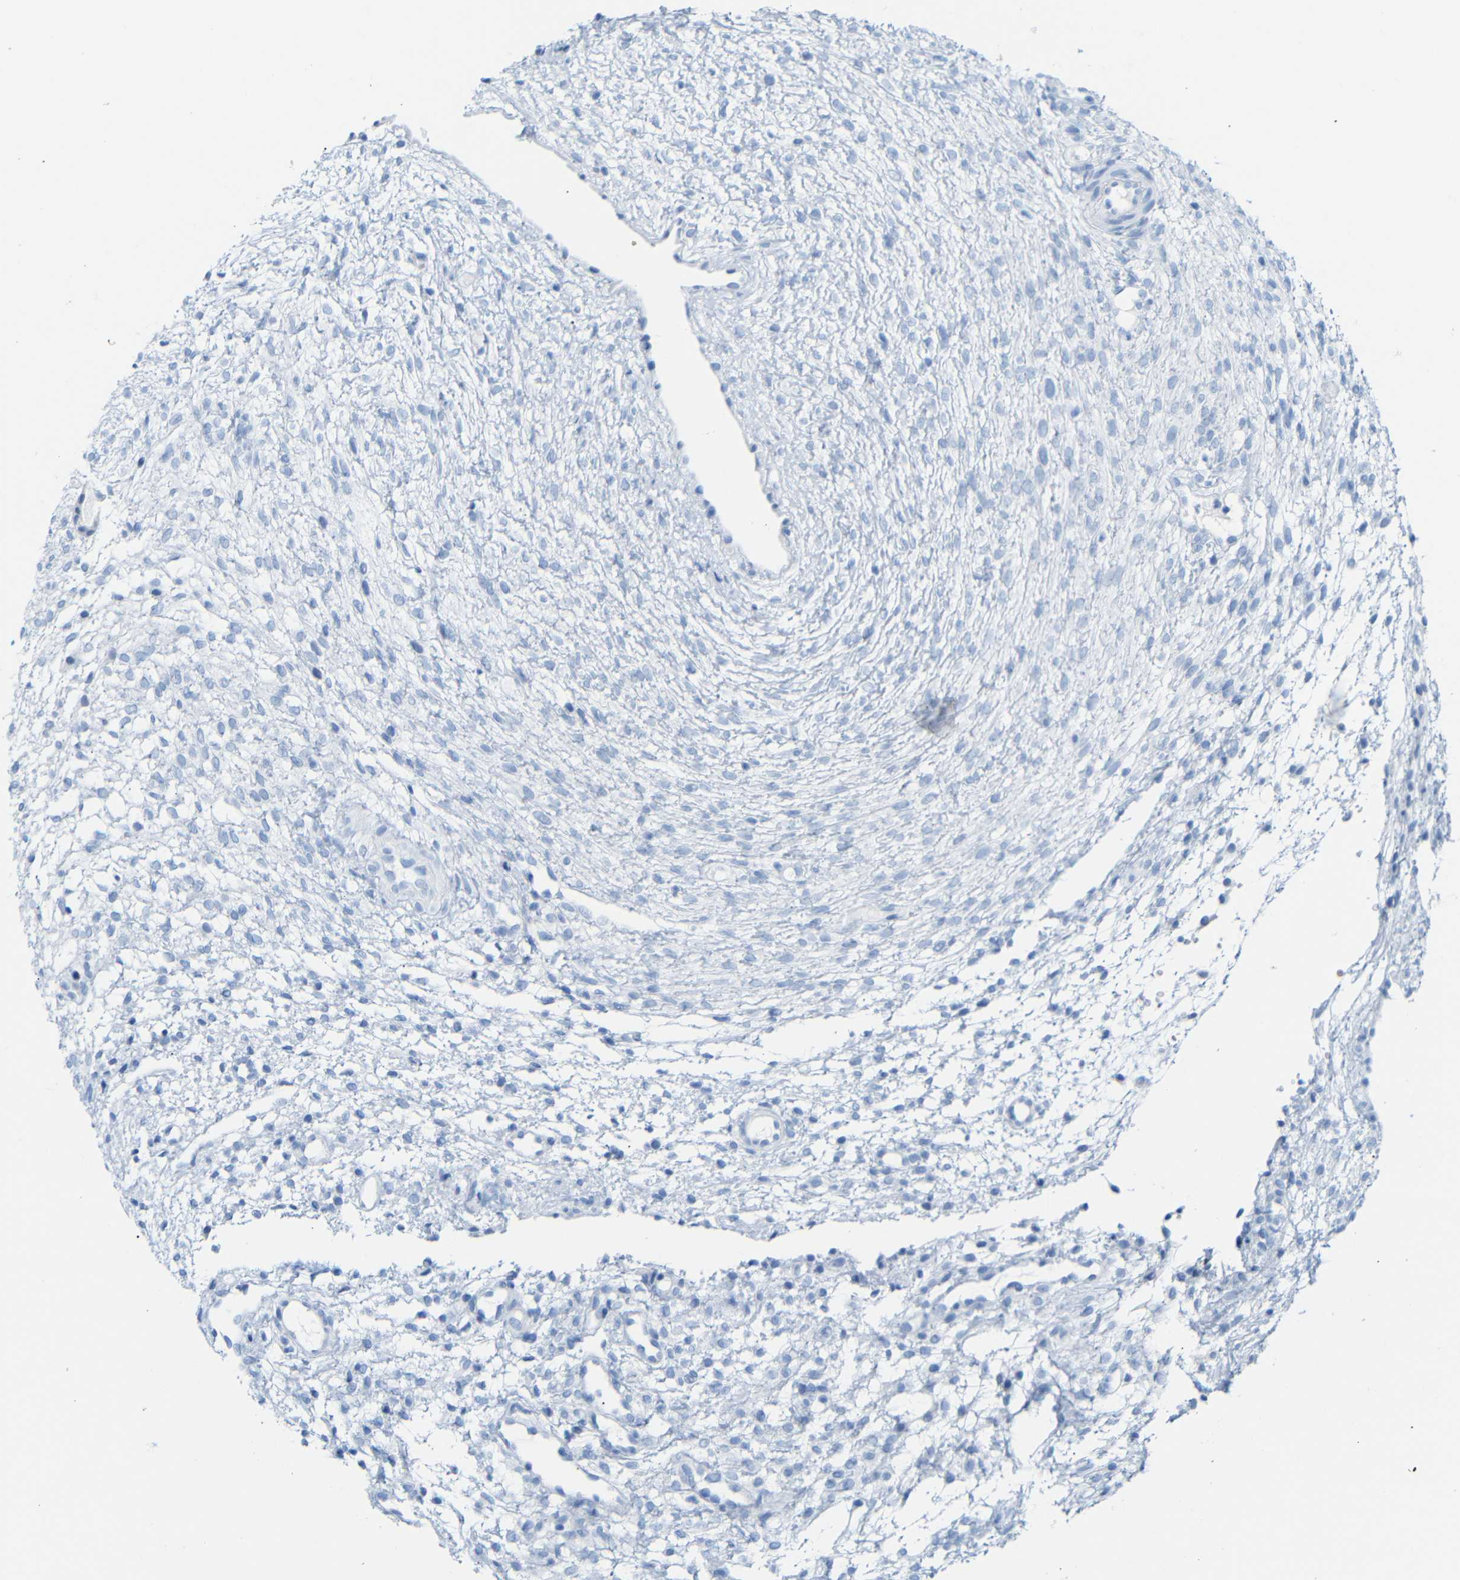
{"staining": {"intensity": "negative", "quantity": "none", "location": "none"}, "tissue": "ovary", "cell_type": "Ovarian stroma cells", "image_type": "normal", "snomed": [{"axis": "morphology", "description": "Normal tissue, NOS"}, {"axis": "morphology", "description": "Cyst, NOS"}, {"axis": "topography", "description": "Ovary"}], "caption": "Histopathology image shows no protein expression in ovarian stroma cells of normal ovary.", "gene": "FCRL1", "patient": {"sex": "female", "age": 18}}